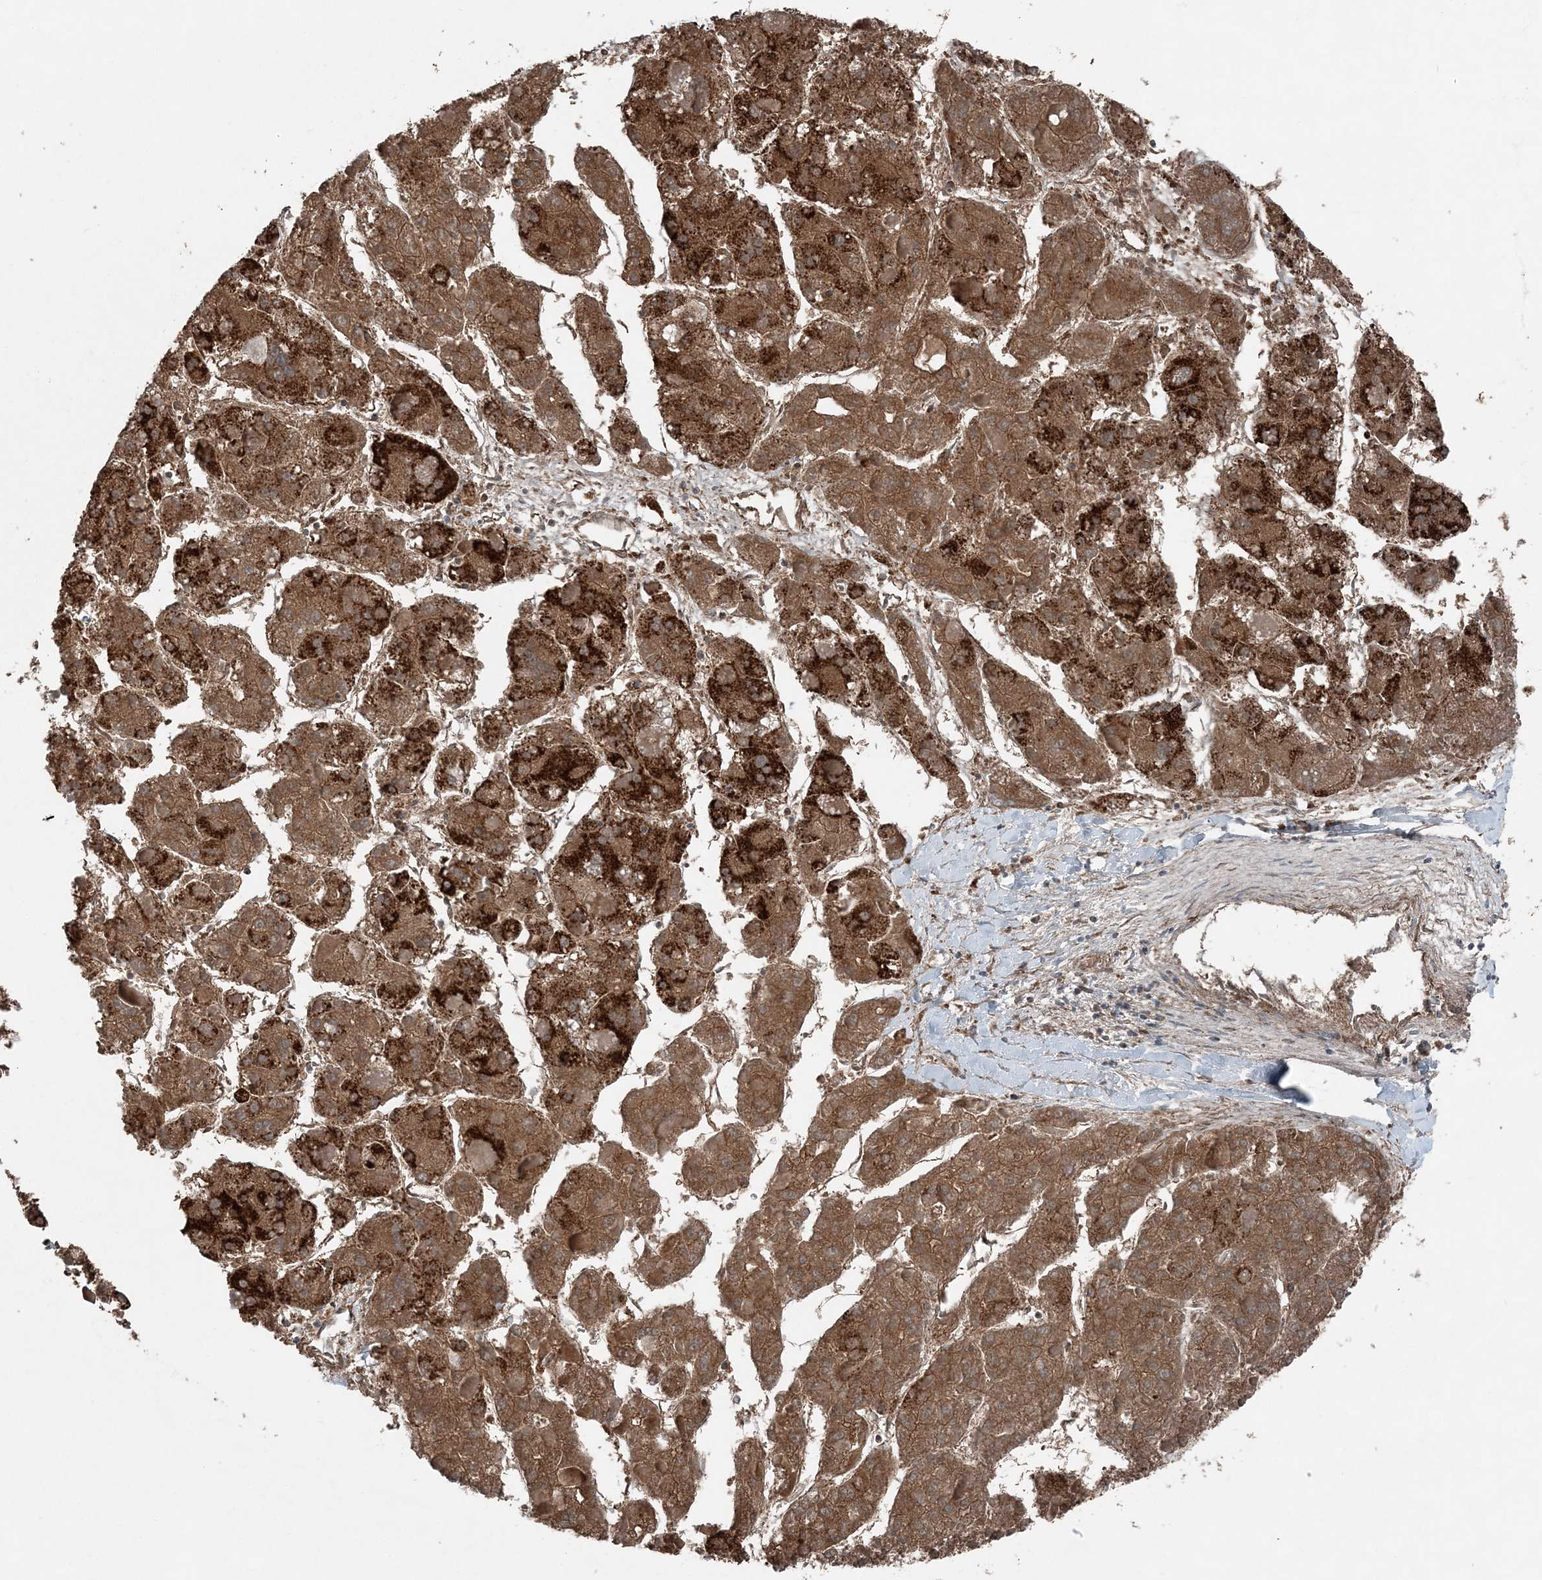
{"staining": {"intensity": "moderate", "quantity": ">75%", "location": "cytoplasmic/membranous"}, "tissue": "liver cancer", "cell_type": "Tumor cells", "image_type": "cancer", "snomed": [{"axis": "morphology", "description": "Carcinoma, Hepatocellular, NOS"}, {"axis": "topography", "description": "Liver"}], "caption": "An IHC image of neoplastic tissue is shown. Protein staining in brown highlights moderate cytoplasmic/membranous positivity in liver cancer (hepatocellular carcinoma) within tumor cells.", "gene": "KY", "patient": {"sex": "female", "age": 73}}